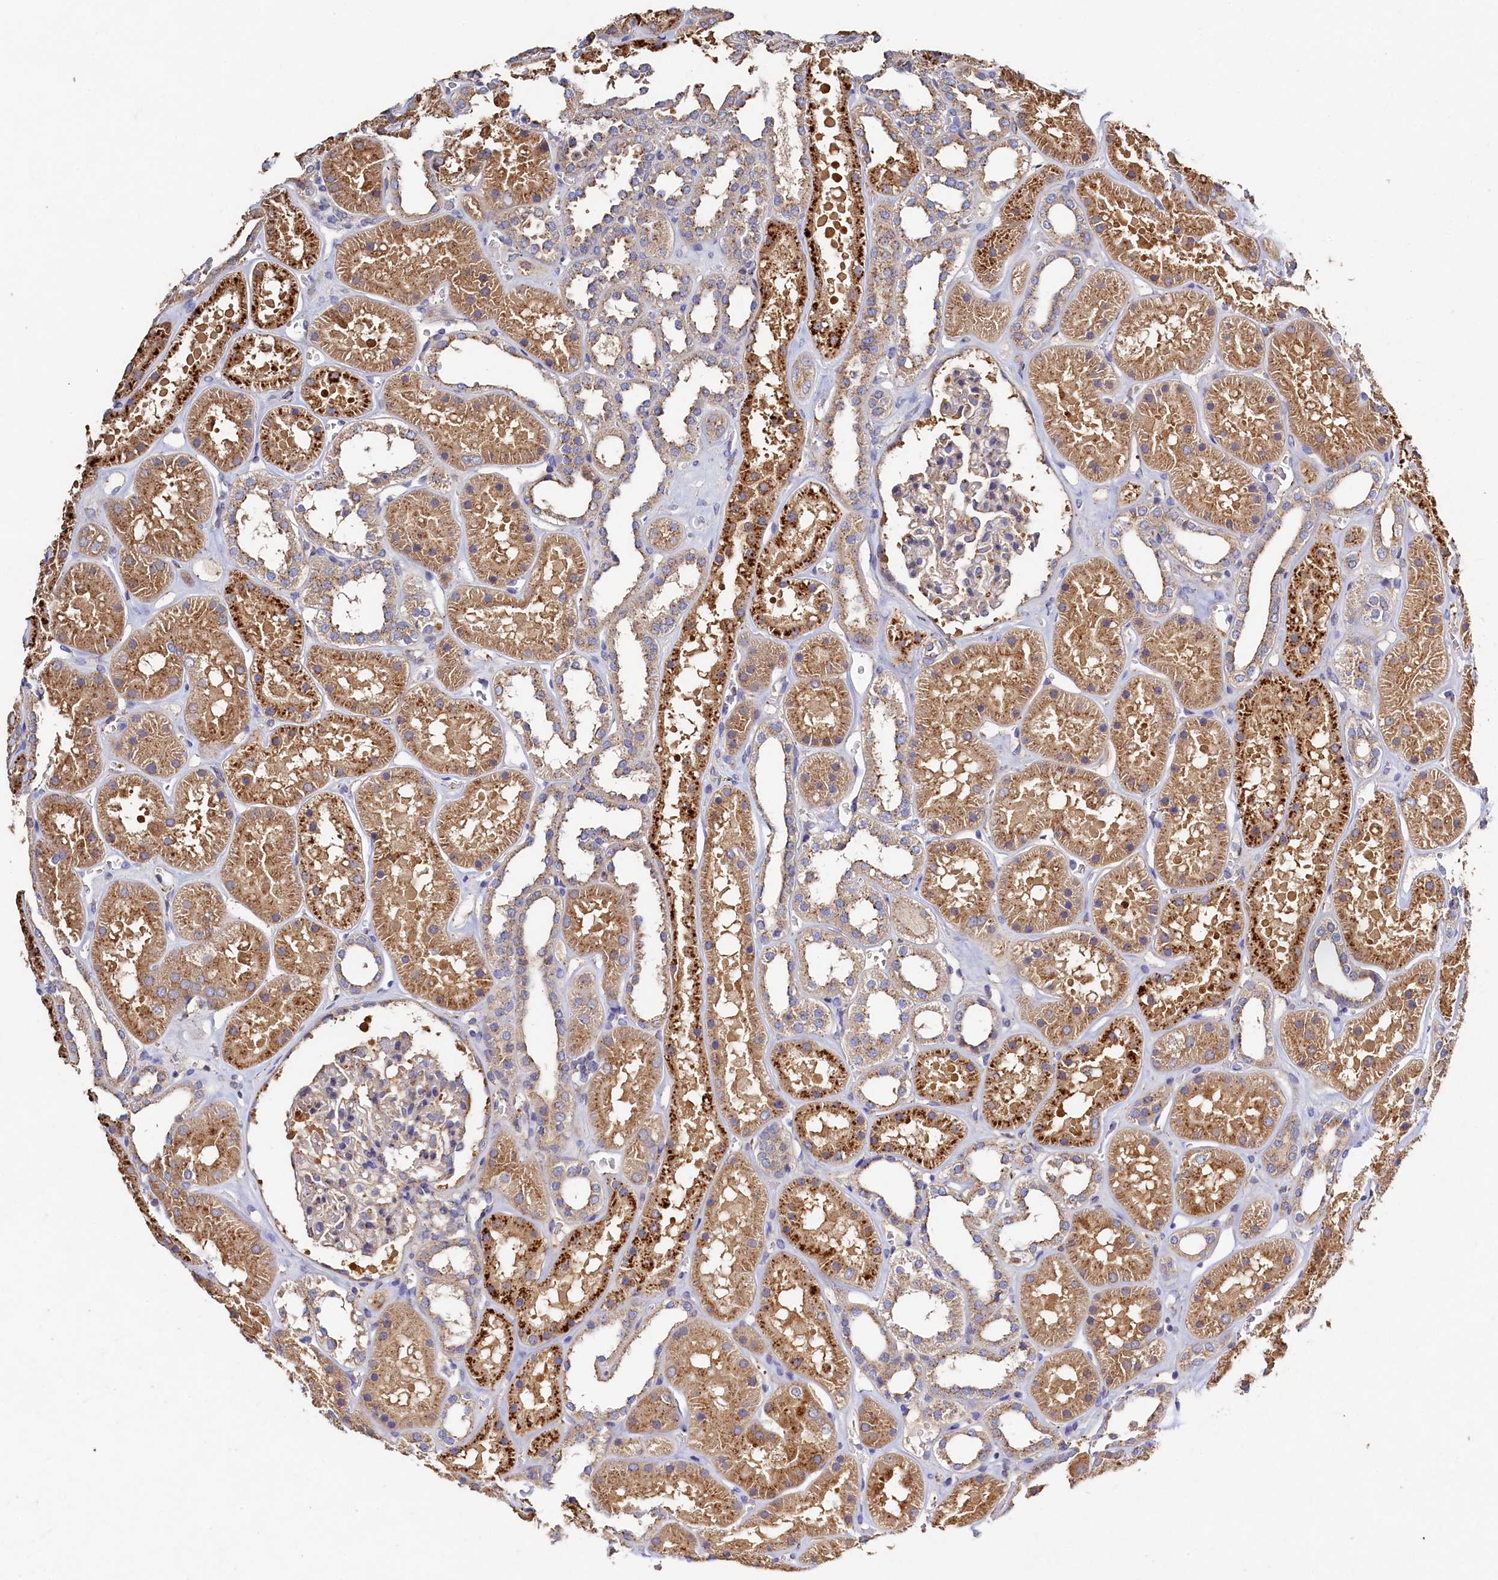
{"staining": {"intensity": "weak", "quantity": "<25%", "location": "cytoplasmic/membranous"}, "tissue": "kidney", "cell_type": "Cells in glomeruli", "image_type": "normal", "snomed": [{"axis": "morphology", "description": "Normal tissue, NOS"}, {"axis": "topography", "description": "Kidney"}], "caption": "The histopathology image exhibits no staining of cells in glomeruli in normal kidney.", "gene": "TK2", "patient": {"sex": "female", "age": 41}}